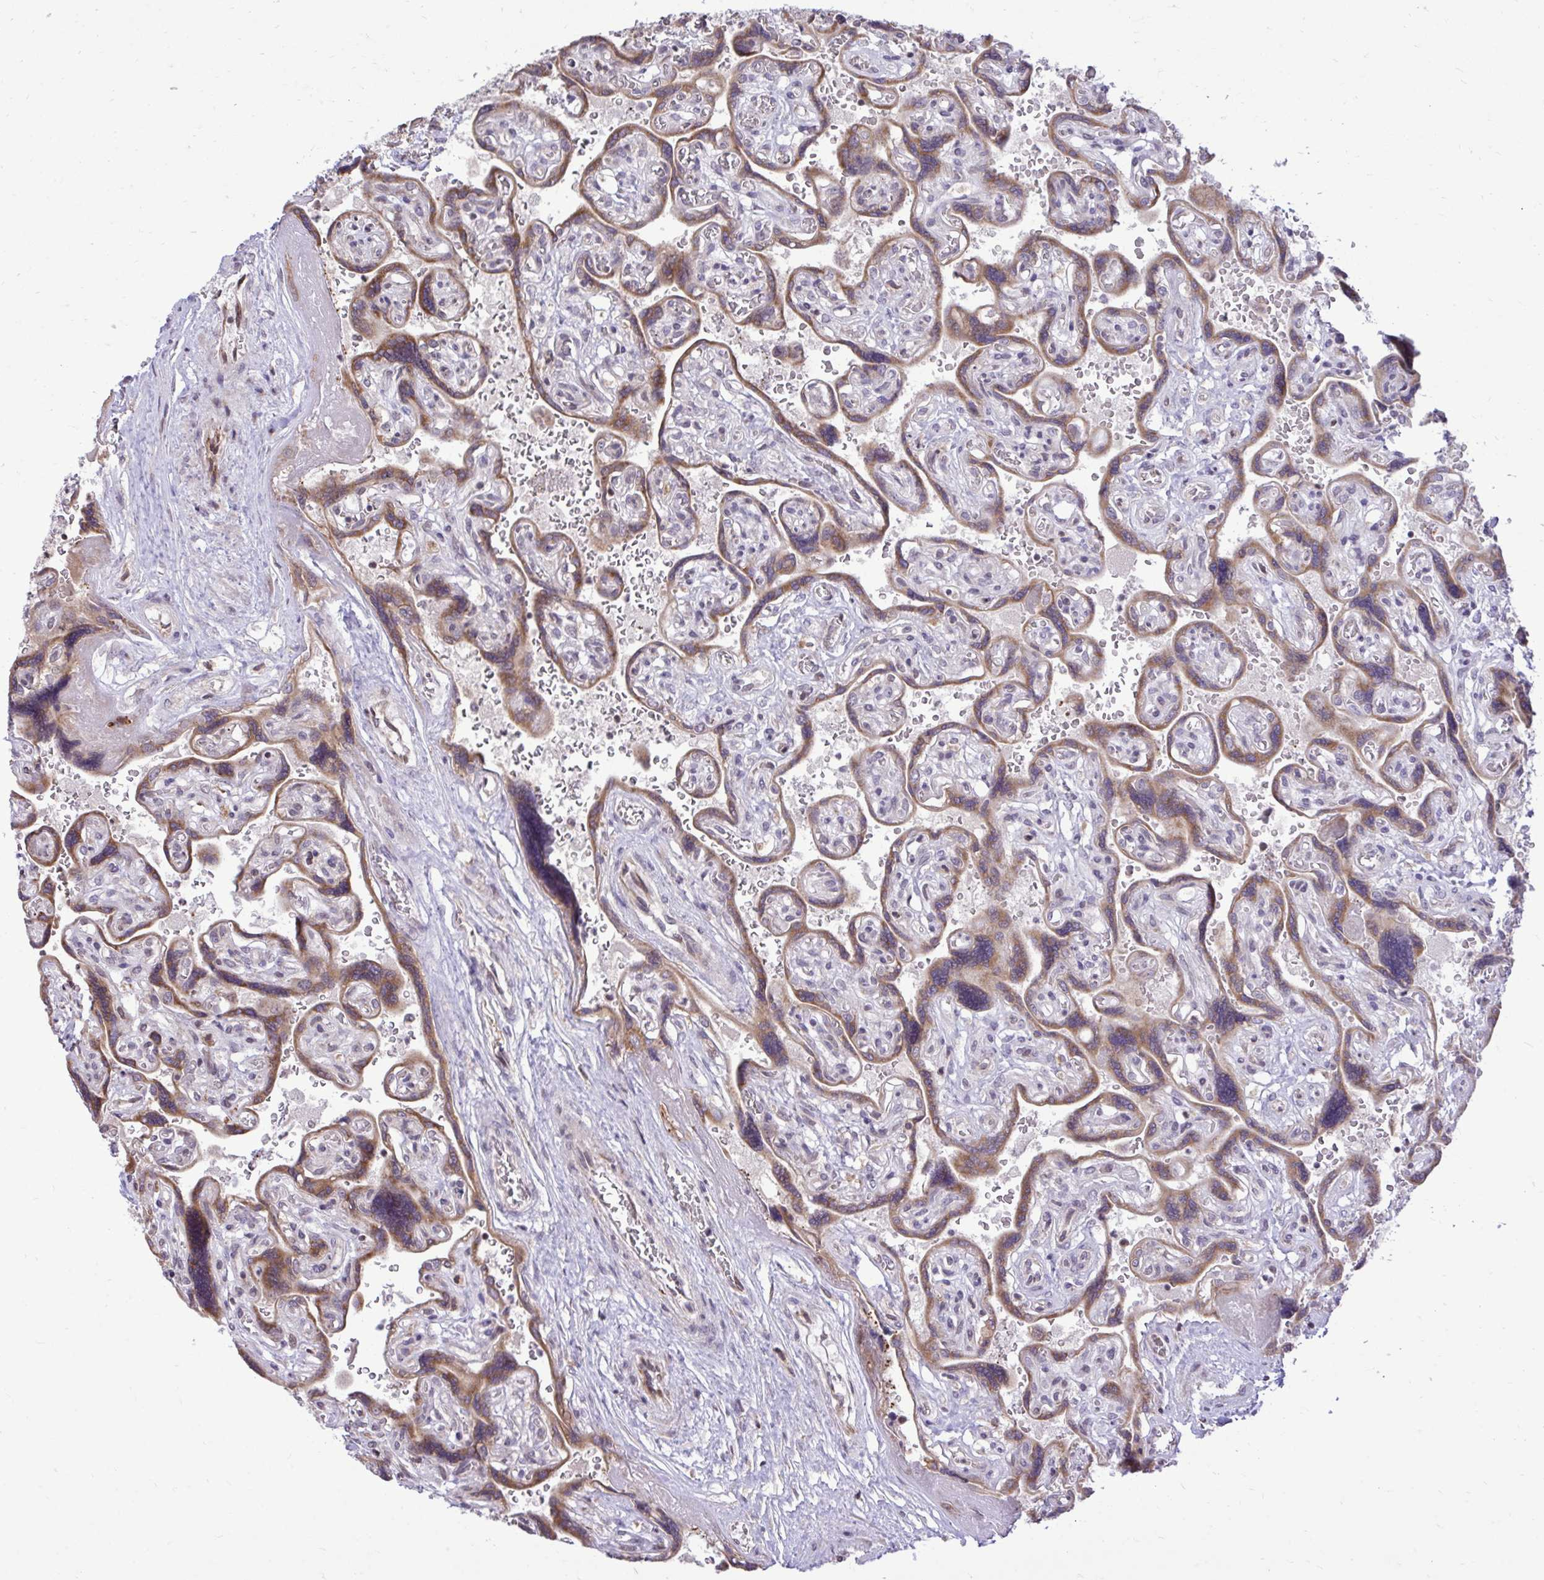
{"staining": {"intensity": "weak", "quantity": ">75%", "location": "cytoplasmic/membranous"}, "tissue": "placenta", "cell_type": "Decidual cells", "image_type": "normal", "snomed": [{"axis": "morphology", "description": "Normal tissue, NOS"}, {"axis": "topography", "description": "Placenta"}], "caption": "This micrograph exhibits immunohistochemistry (IHC) staining of benign human placenta, with low weak cytoplasmic/membranous staining in approximately >75% of decidual cells.", "gene": "METTL9", "patient": {"sex": "female", "age": 32}}